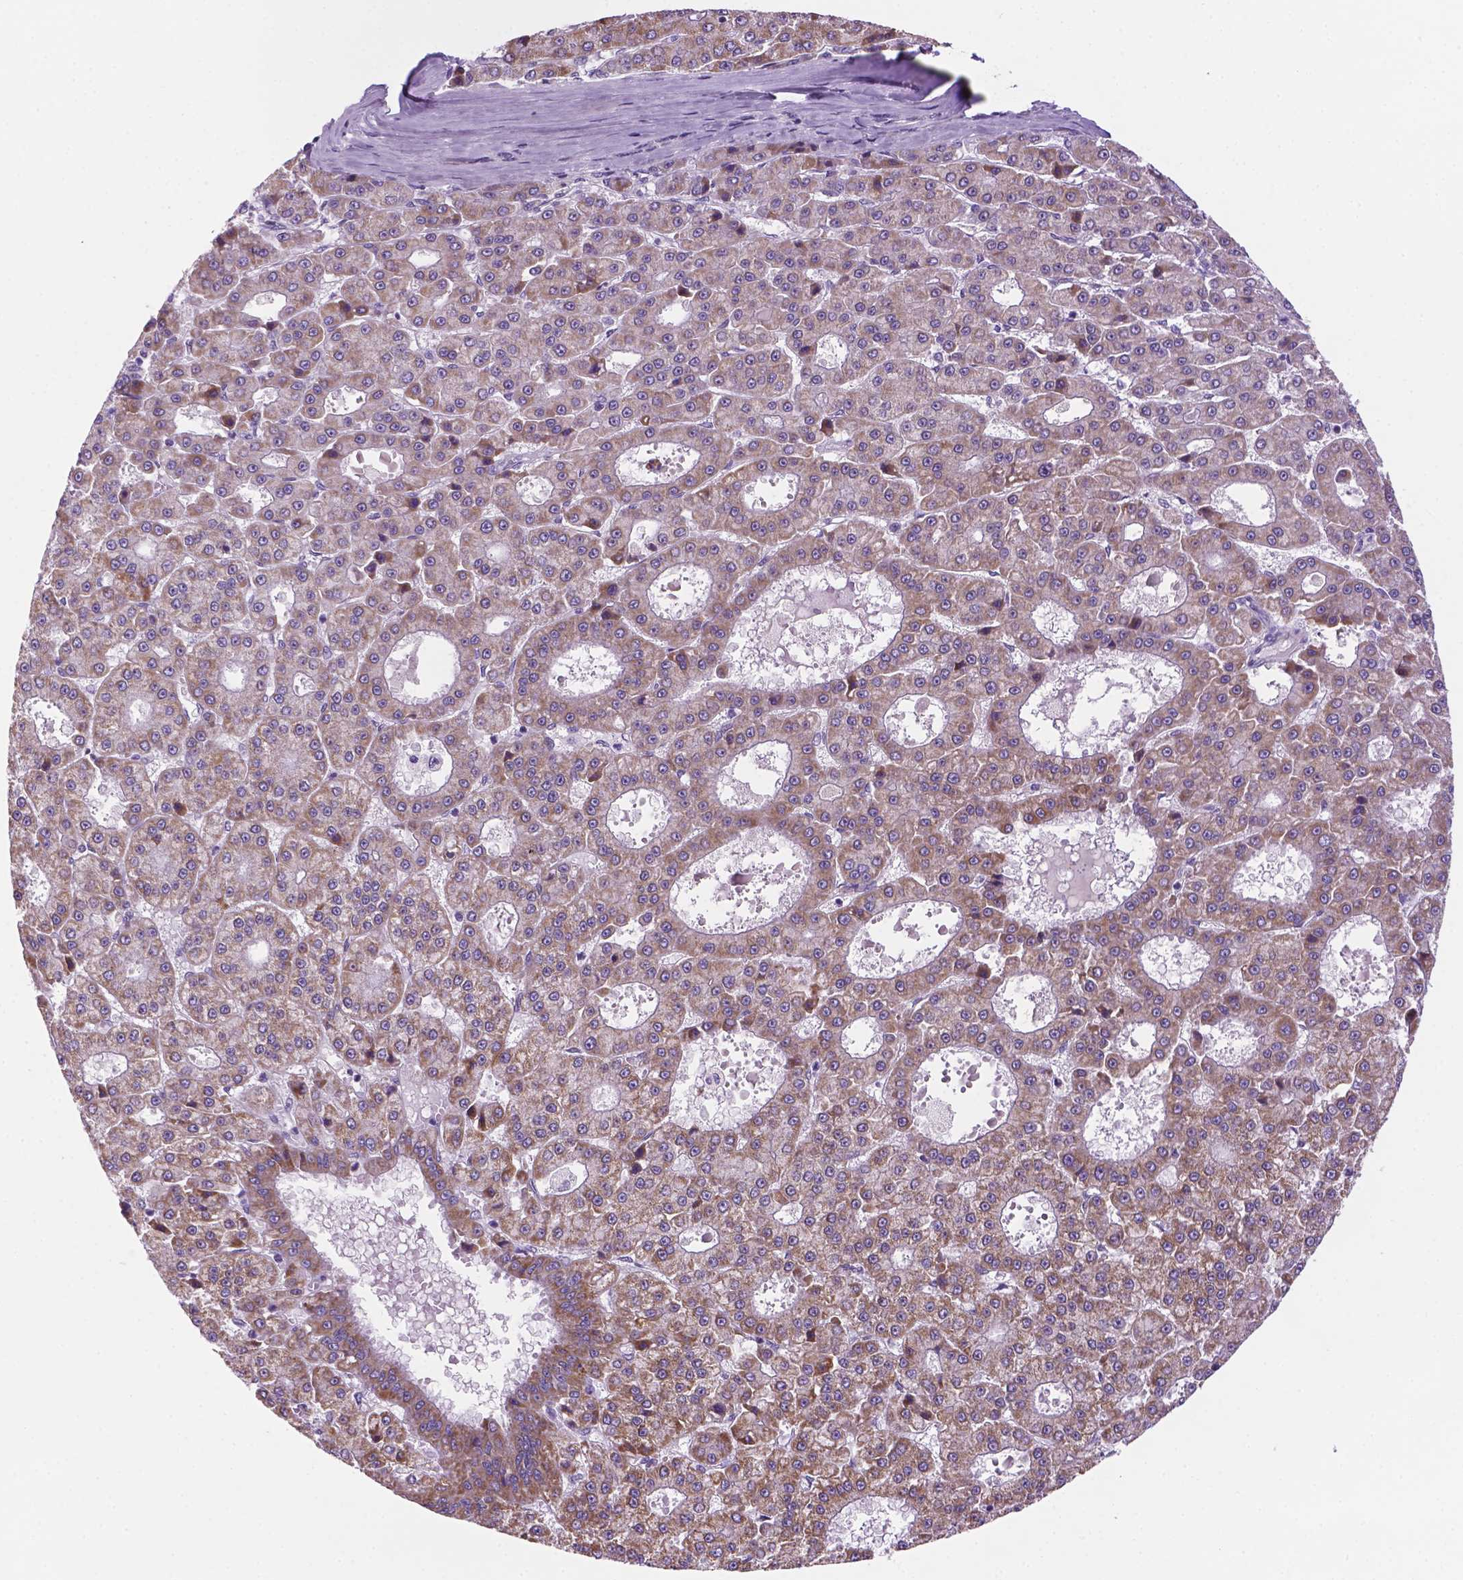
{"staining": {"intensity": "weak", "quantity": ">75%", "location": "cytoplasmic/membranous"}, "tissue": "liver cancer", "cell_type": "Tumor cells", "image_type": "cancer", "snomed": [{"axis": "morphology", "description": "Carcinoma, Hepatocellular, NOS"}, {"axis": "topography", "description": "Liver"}], "caption": "Human hepatocellular carcinoma (liver) stained for a protein (brown) demonstrates weak cytoplasmic/membranous positive expression in approximately >75% of tumor cells.", "gene": "C18orf21", "patient": {"sex": "male", "age": 70}}